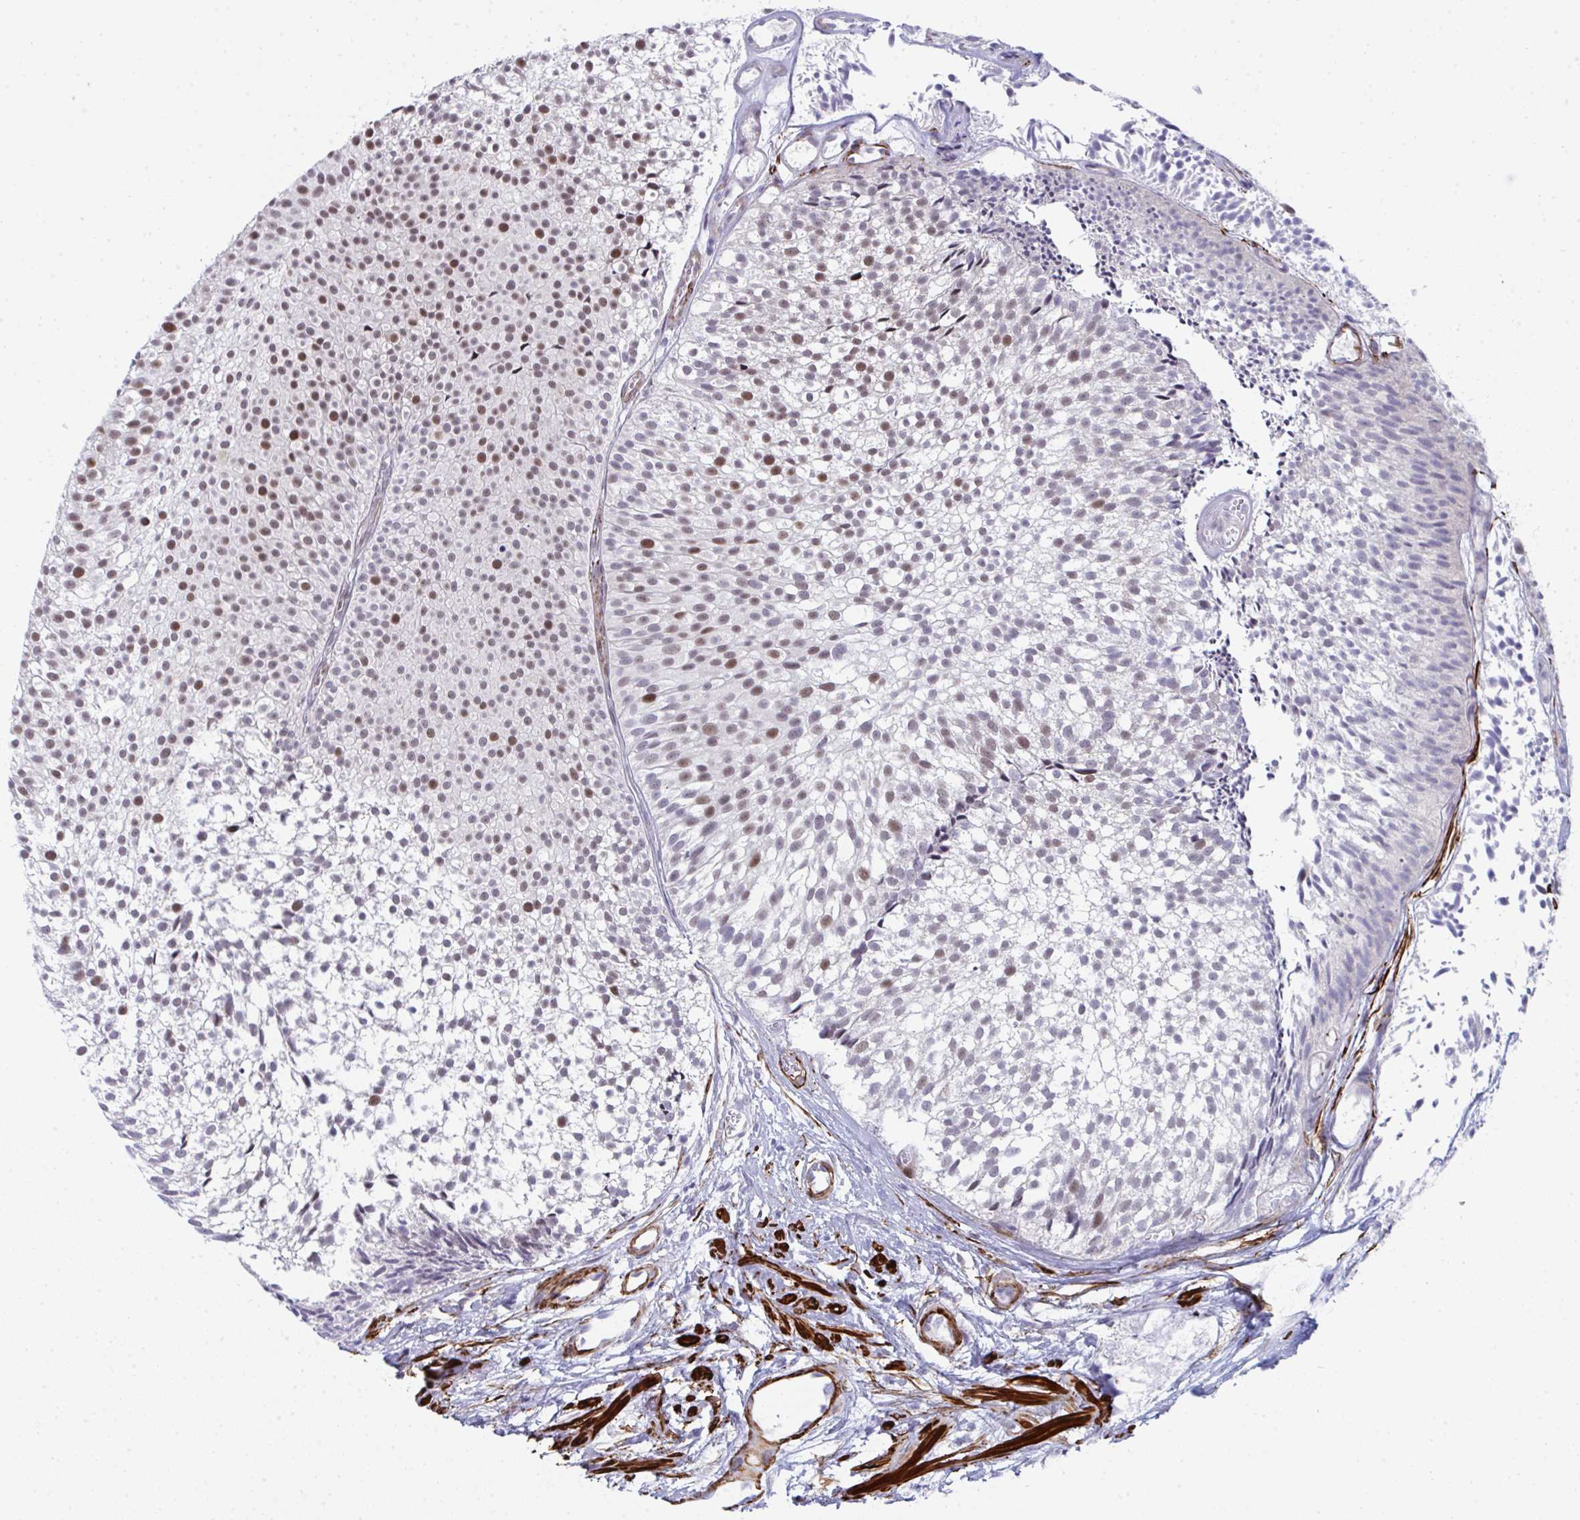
{"staining": {"intensity": "moderate", "quantity": "25%-75%", "location": "nuclear"}, "tissue": "urothelial cancer", "cell_type": "Tumor cells", "image_type": "cancer", "snomed": [{"axis": "morphology", "description": "Urothelial carcinoma, Low grade"}, {"axis": "topography", "description": "Urinary bladder"}], "caption": "Immunohistochemical staining of low-grade urothelial carcinoma demonstrates medium levels of moderate nuclear protein expression in approximately 25%-75% of tumor cells.", "gene": "GINS2", "patient": {"sex": "male", "age": 91}}